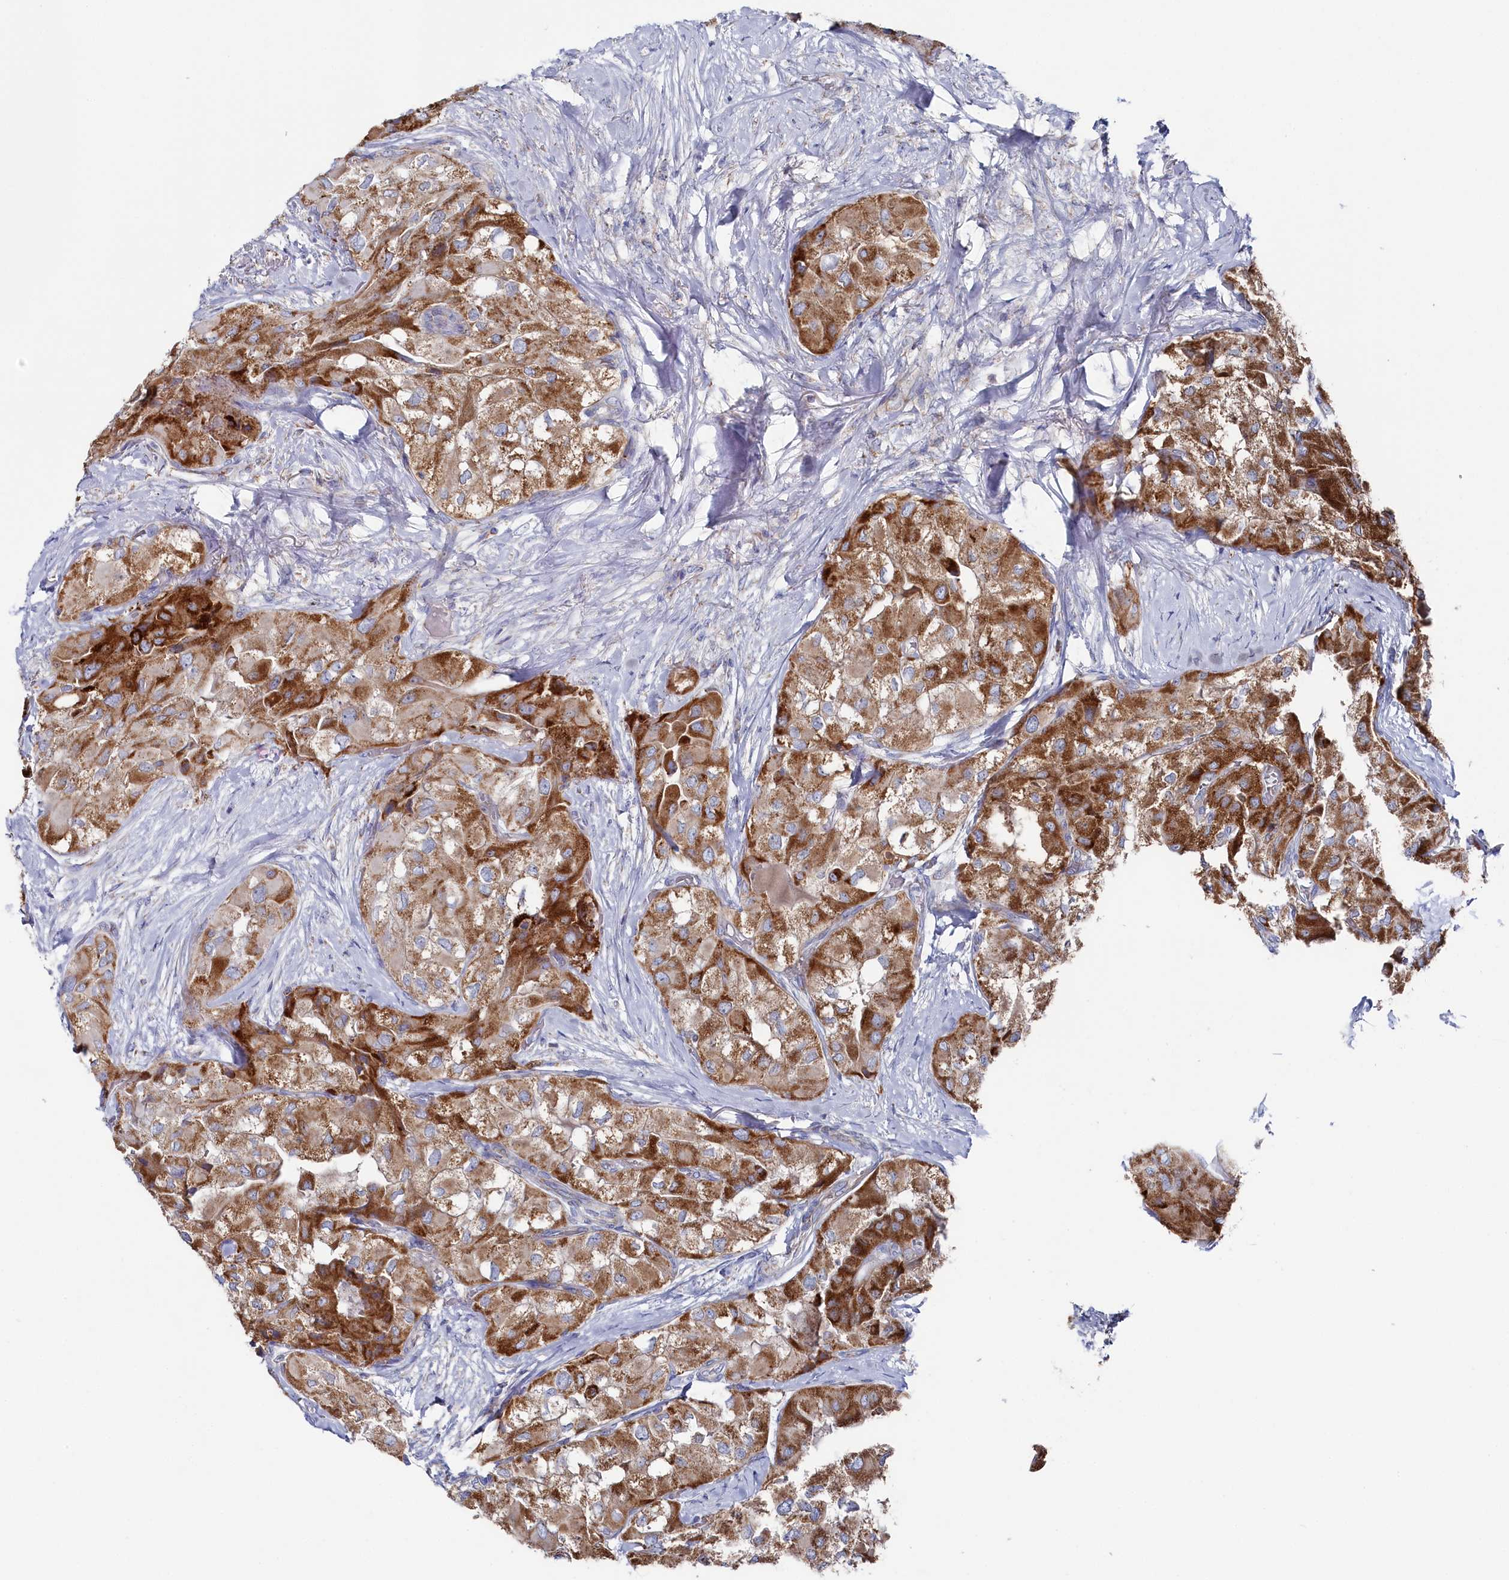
{"staining": {"intensity": "strong", "quantity": ">75%", "location": "cytoplasmic/membranous"}, "tissue": "thyroid cancer", "cell_type": "Tumor cells", "image_type": "cancer", "snomed": [{"axis": "morphology", "description": "Papillary adenocarcinoma, NOS"}, {"axis": "topography", "description": "Thyroid gland"}], "caption": "A photomicrograph of human thyroid cancer (papillary adenocarcinoma) stained for a protein exhibits strong cytoplasmic/membranous brown staining in tumor cells.", "gene": "GLS2", "patient": {"sex": "female", "age": 59}}